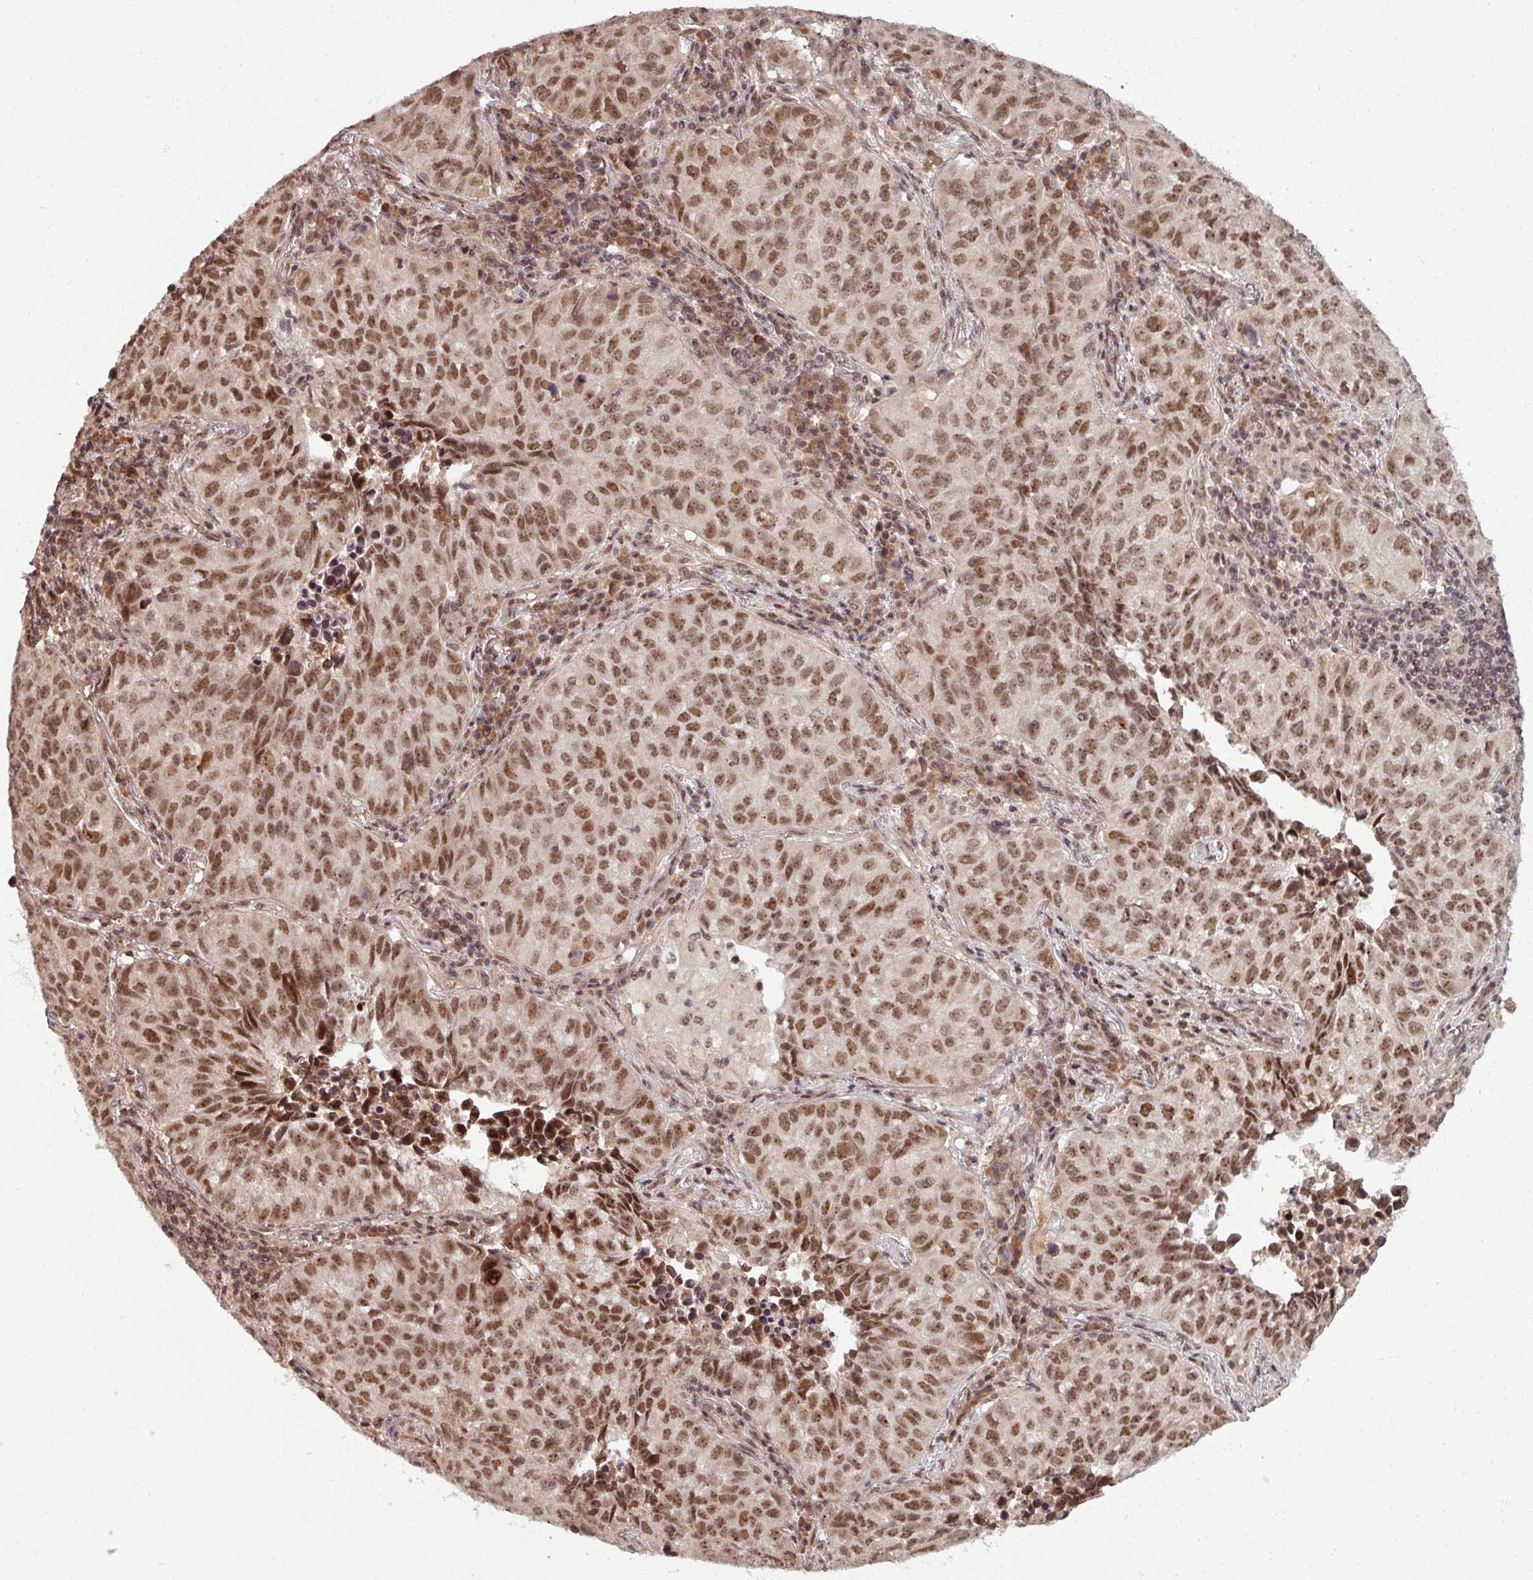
{"staining": {"intensity": "moderate", "quantity": ">75%", "location": "nuclear"}, "tissue": "lung cancer", "cell_type": "Tumor cells", "image_type": "cancer", "snomed": [{"axis": "morphology", "description": "Adenocarcinoma, NOS"}, {"axis": "topography", "description": "Lung"}], "caption": "This photomicrograph exhibits immunohistochemistry staining of lung cancer, with medium moderate nuclear staining in approximately >75% of tumor cells.", "gene": "SWI5", "patient": {"sex": "female", "age": 50}}